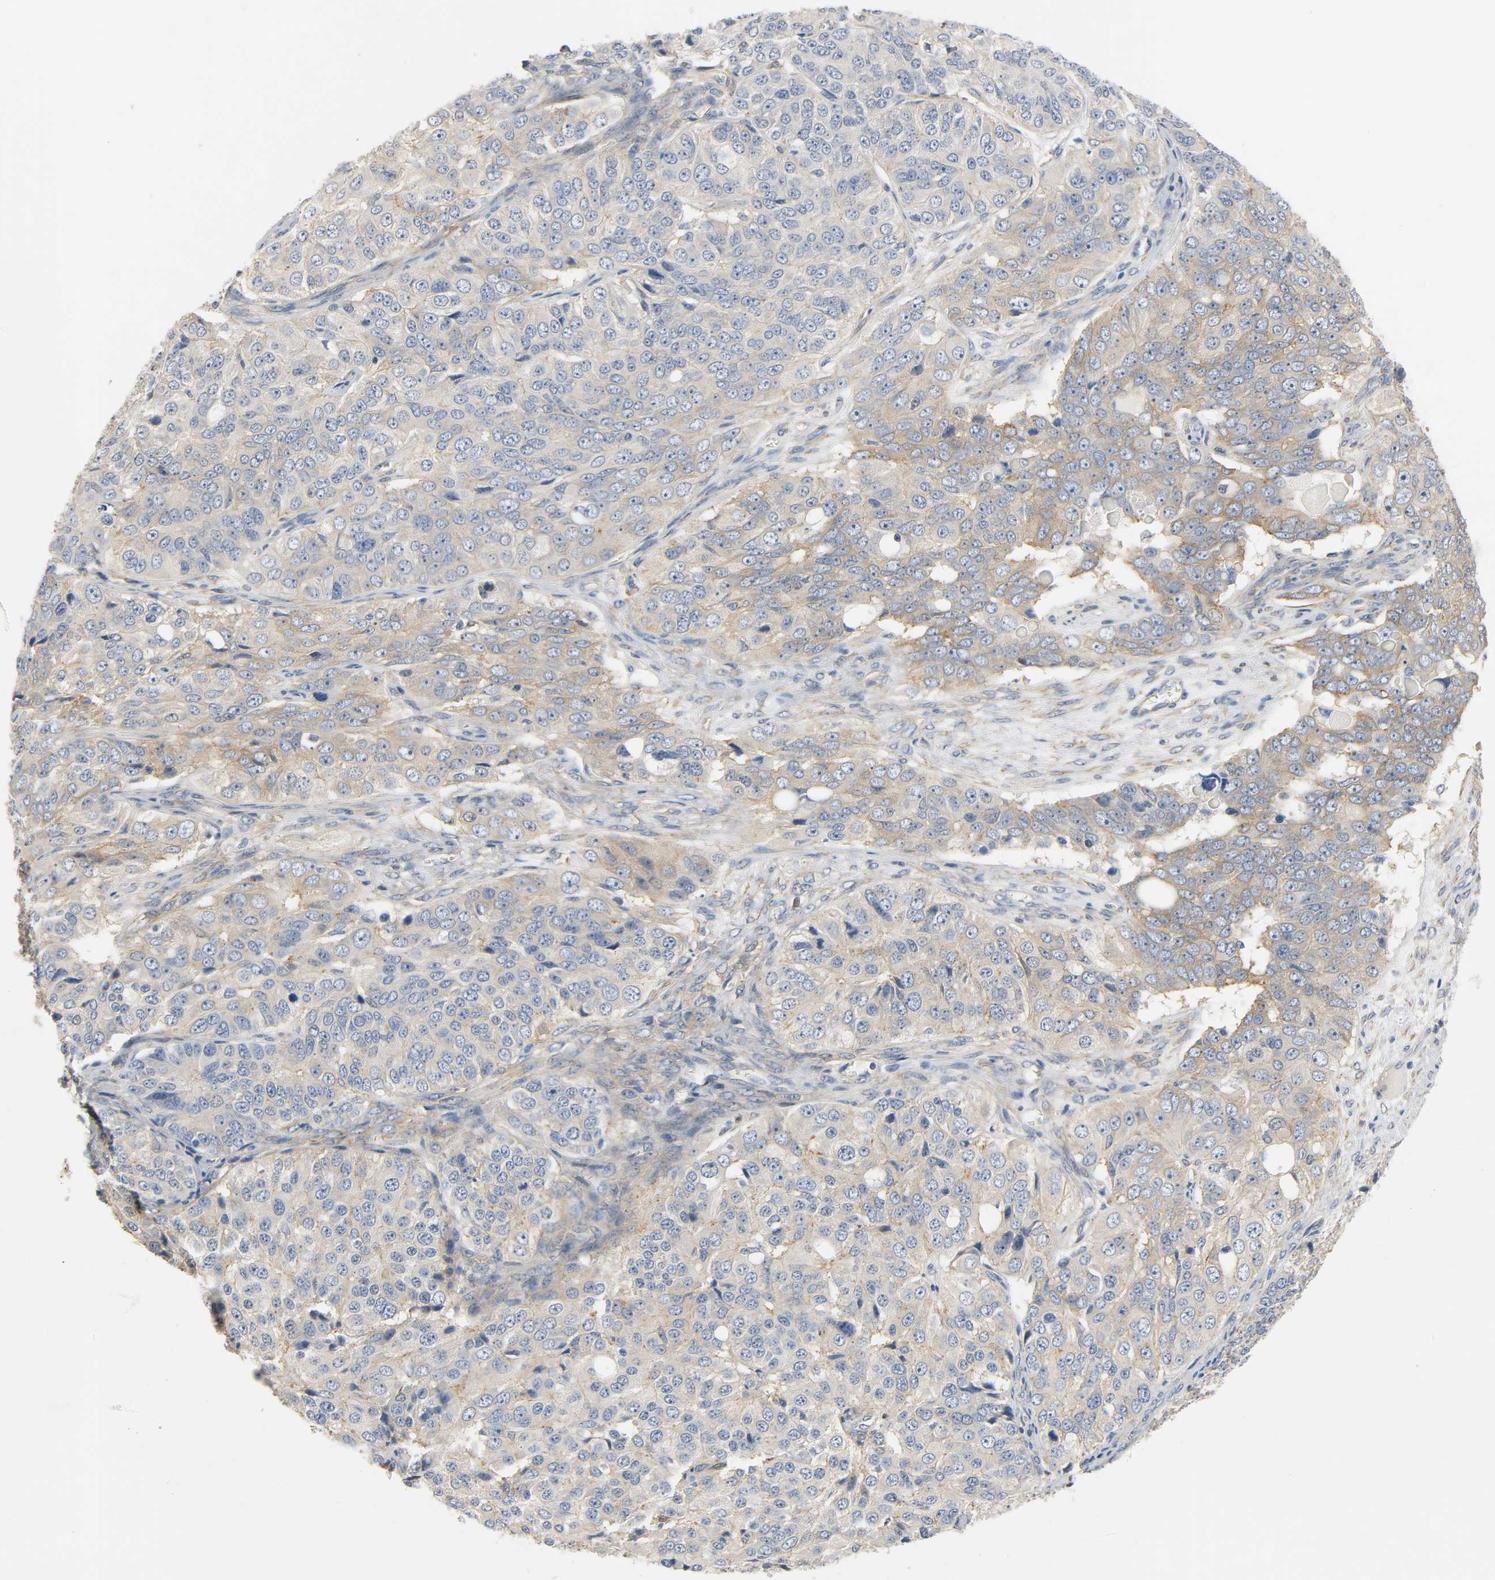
{"staining": {"intensity": "moderate", "quantity": "25%-75%", "location": "cytoplasmic/membranous"}, "tissue": "ovarian cancer", "cell_type": "Tumor cells", "image_type": "cancer", "snomed": [{"axis": "morphology", "description": "Carcinoma, endometroid"}, {"axis": "topography", "description": "Ovary"}], "caption": "Ovarian cancer (endometroid carcinoma) was stained to show a protein in brown. There is medium levels of moderate cytoplasmic/membranous expression in approximately 25%-75% of tumor cells. (DAB = brown stain, brightfield microscopy at high magnification).", "gene": "ARPC1A", "patient": {"sex": "female", "age": 51}}